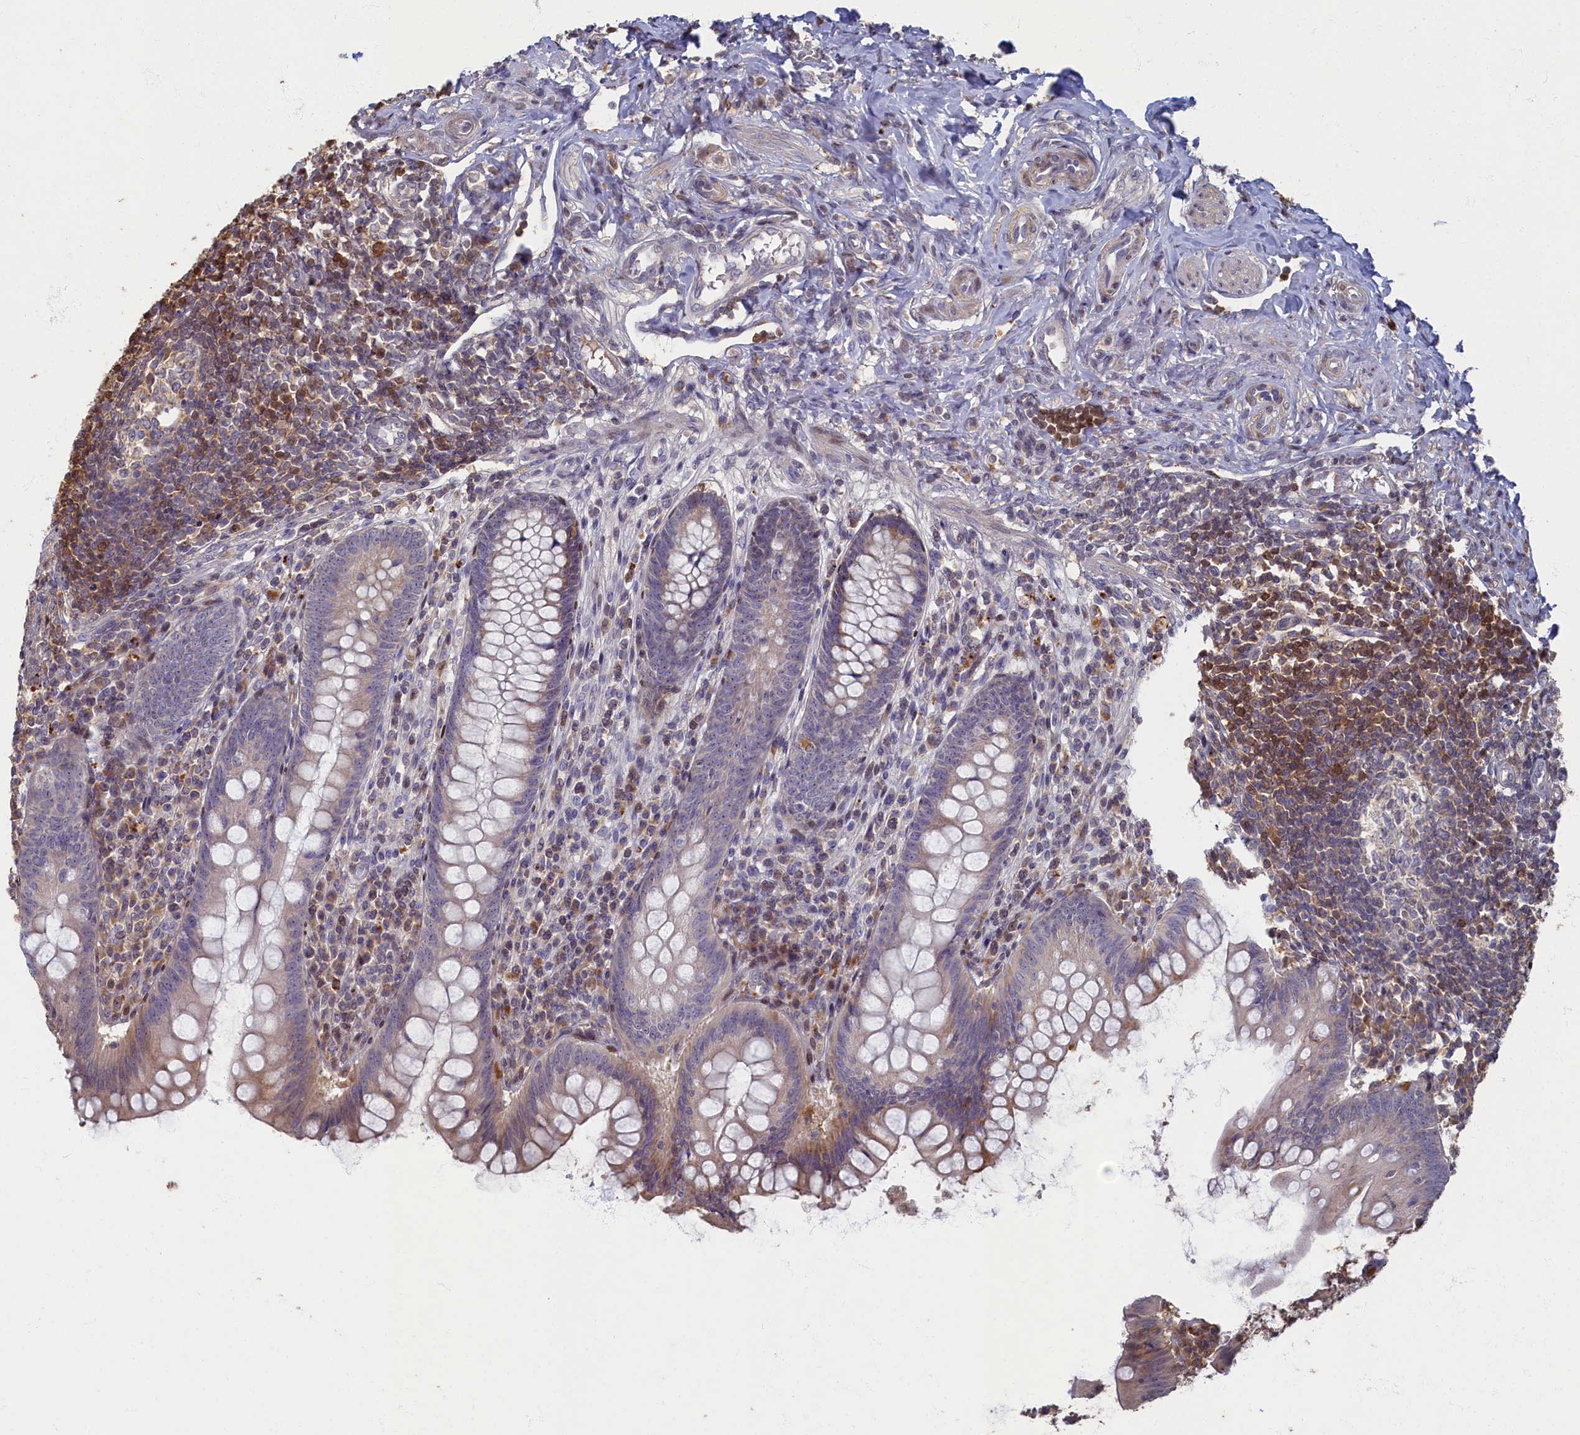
{"staining": {"intensity": "strong", "quantity": "<25%", "location": "cytoplasmic/membranous"}, "tissue": "appendix", "cell_type": "Glandular cells", "image_type": "normal", "snomed": [{"axis": "morphology", "description": "Normal tissue, NOS"}, {"axis": "topography", "description": "Appendix"}], "caption": "The photomicrograph exhibits immunohistochemical staining of benign appendix. There is strong cytoplasmic/membranous expression is appreciated in about <25% of glandular cells. (DAB (3,3'-diaminobenzidine) IHC with brightfield microscopy, high magnification).", "gene": "HUNK", "patient": {"sex": "female", "age": 33}}